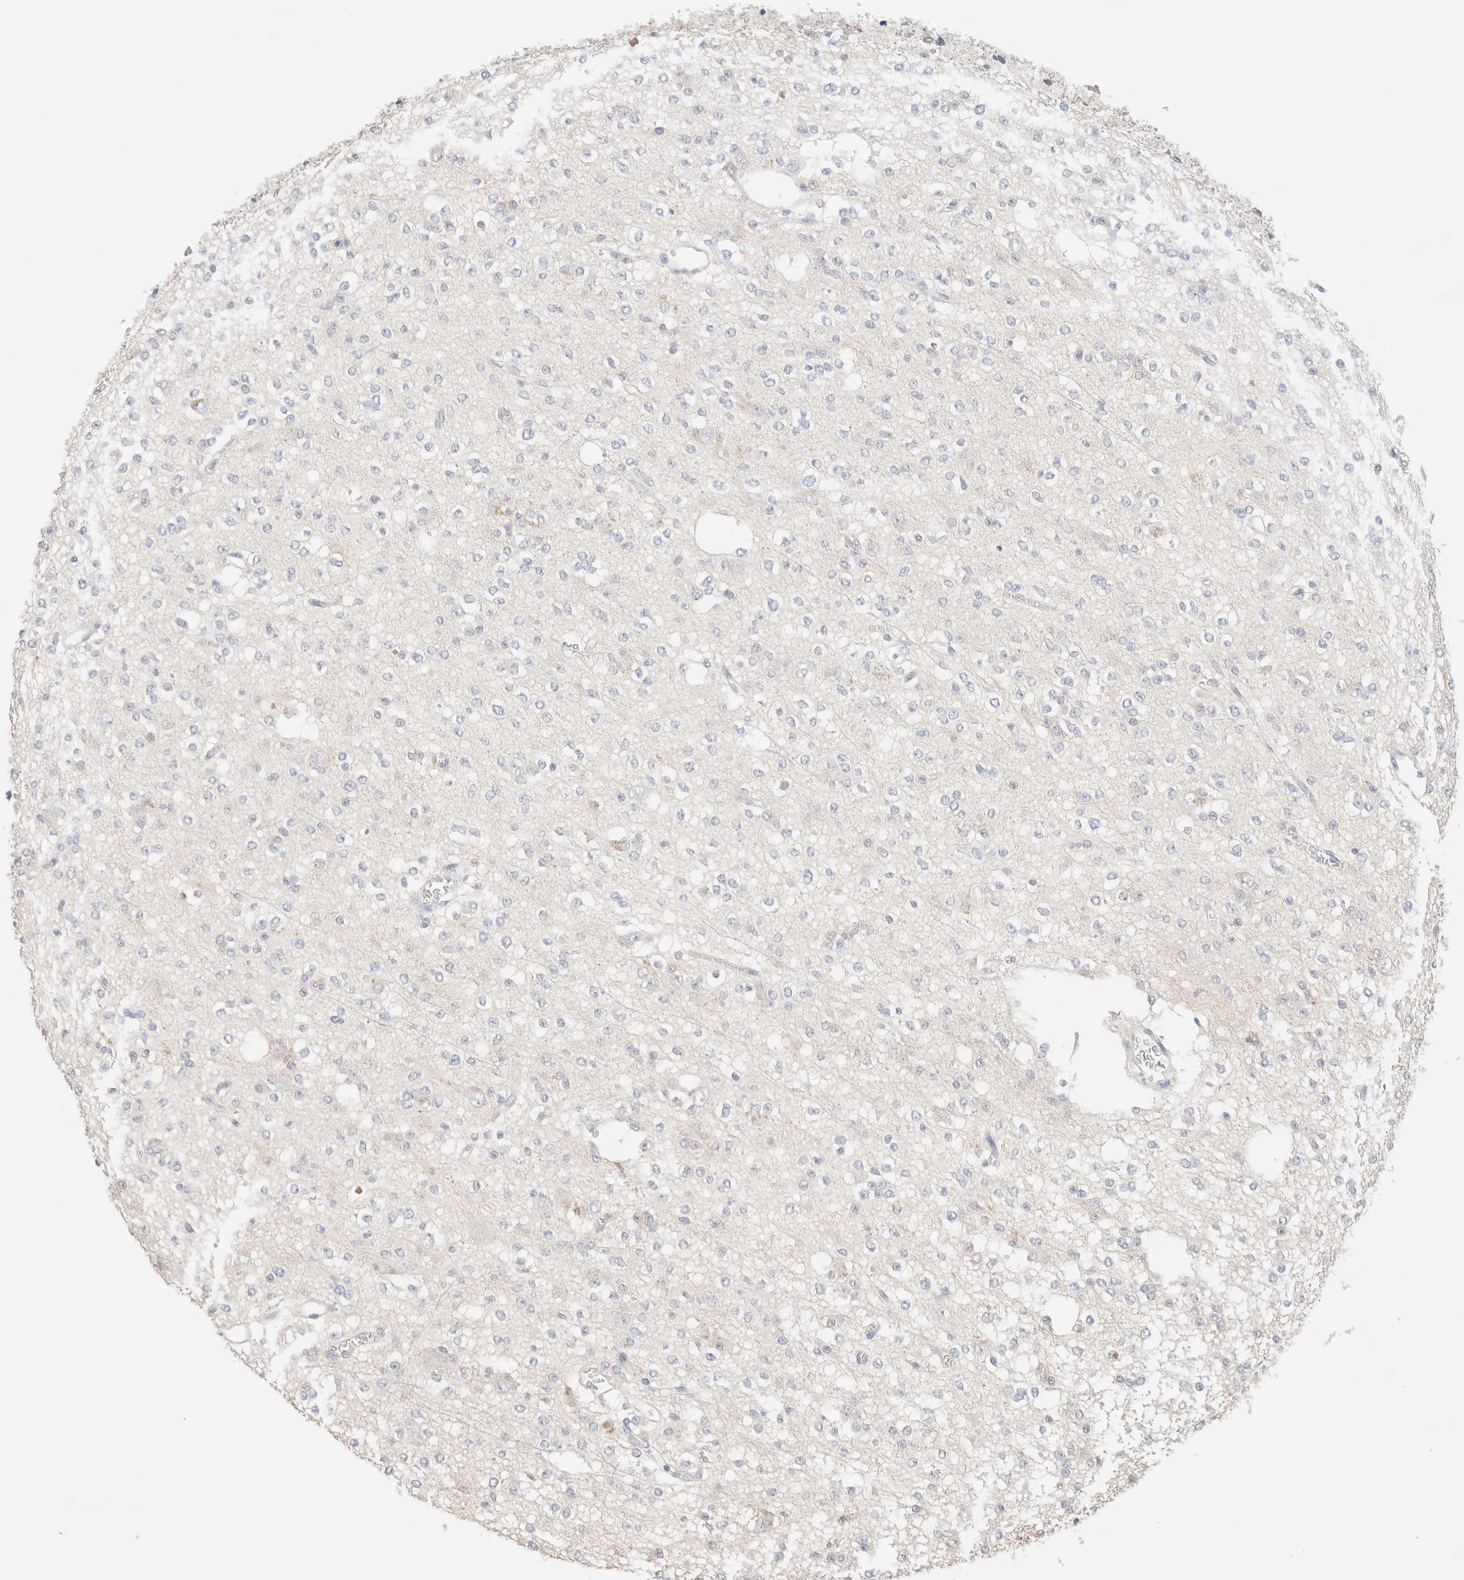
{"staining": {"intensity": "negative", "quantity": "none", "location": "none"}, "tissue": "glioma", "cell_type": "Tumor cells", "image_type": "cancer", "snomed": [{"axis": "morphology", "description": "Glioma, malignant, Low grade"}, {"axis": "topography", "description": "Brain"}], "caption": "High magnification brightfield microscopy of malignant low-grade glioma stained with DAB (3,3'-diaminobenzidine) (brown) and counterstained with hematoxylin (blue): tumor cells show no significant positivity.", "gene": "RIDA", "patient": {"sex": "male", "age": 38}}